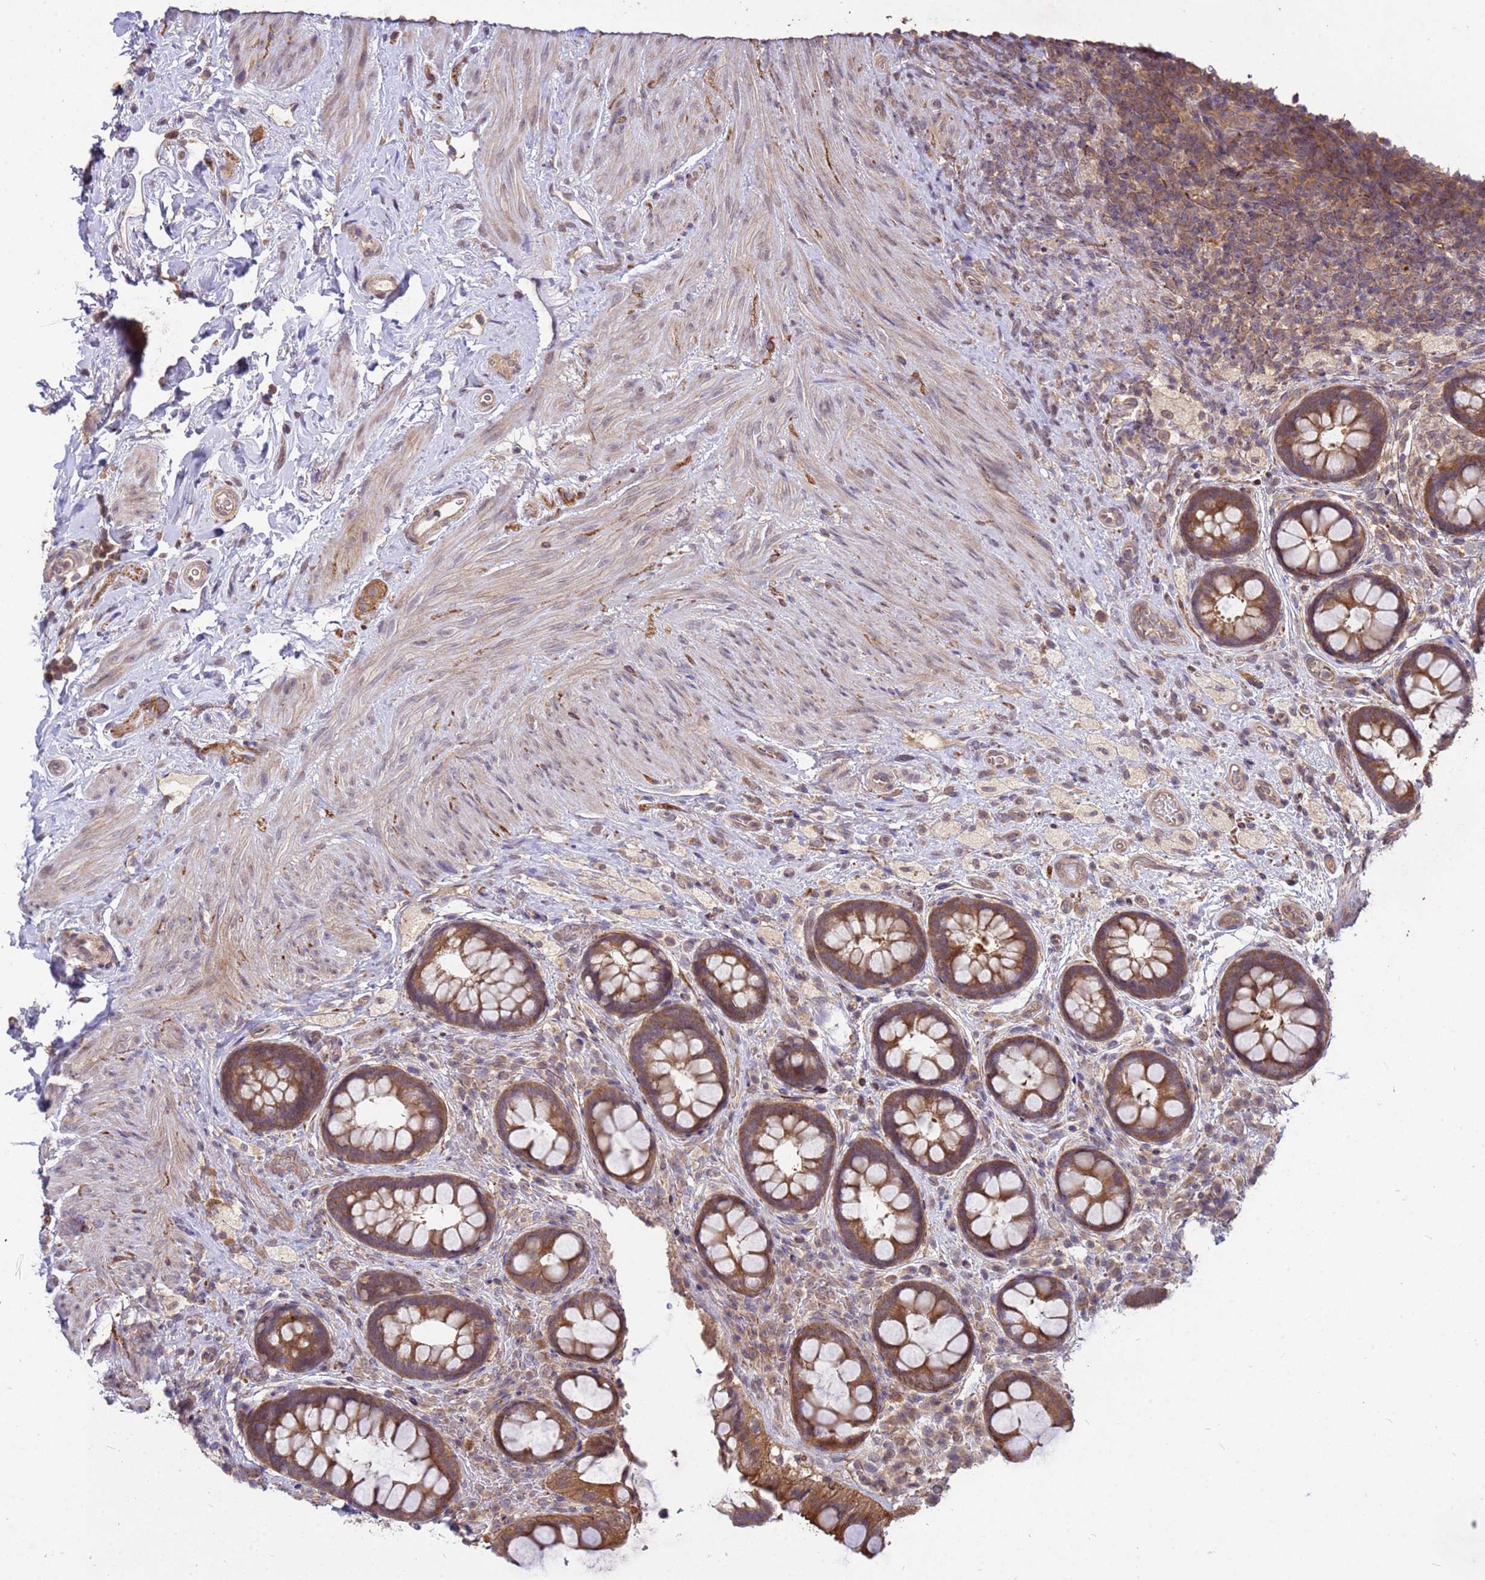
{"staining": {"intensity": "moderate", "quantity": ">75%", "location": "cytoplasmic/membranous"}, "tissue": "rectum", "cell_type": "Glandular cells", "image_type": "normal", "snomed": [{"axis": "morphology", "description": "Normal tissue, NOS"}, {"axis": "topography", "description": "Rectum"}, {"axis": "topography", "description": "Peripheral nerve tissue"}], "caption": "Protein staining shows moderate cytoplasmic/membranous expression in approximately >75% of glandular cells in normal rectum.", "gene": "PPP2CA", "patient": {"sex": "female", "age": 69}}